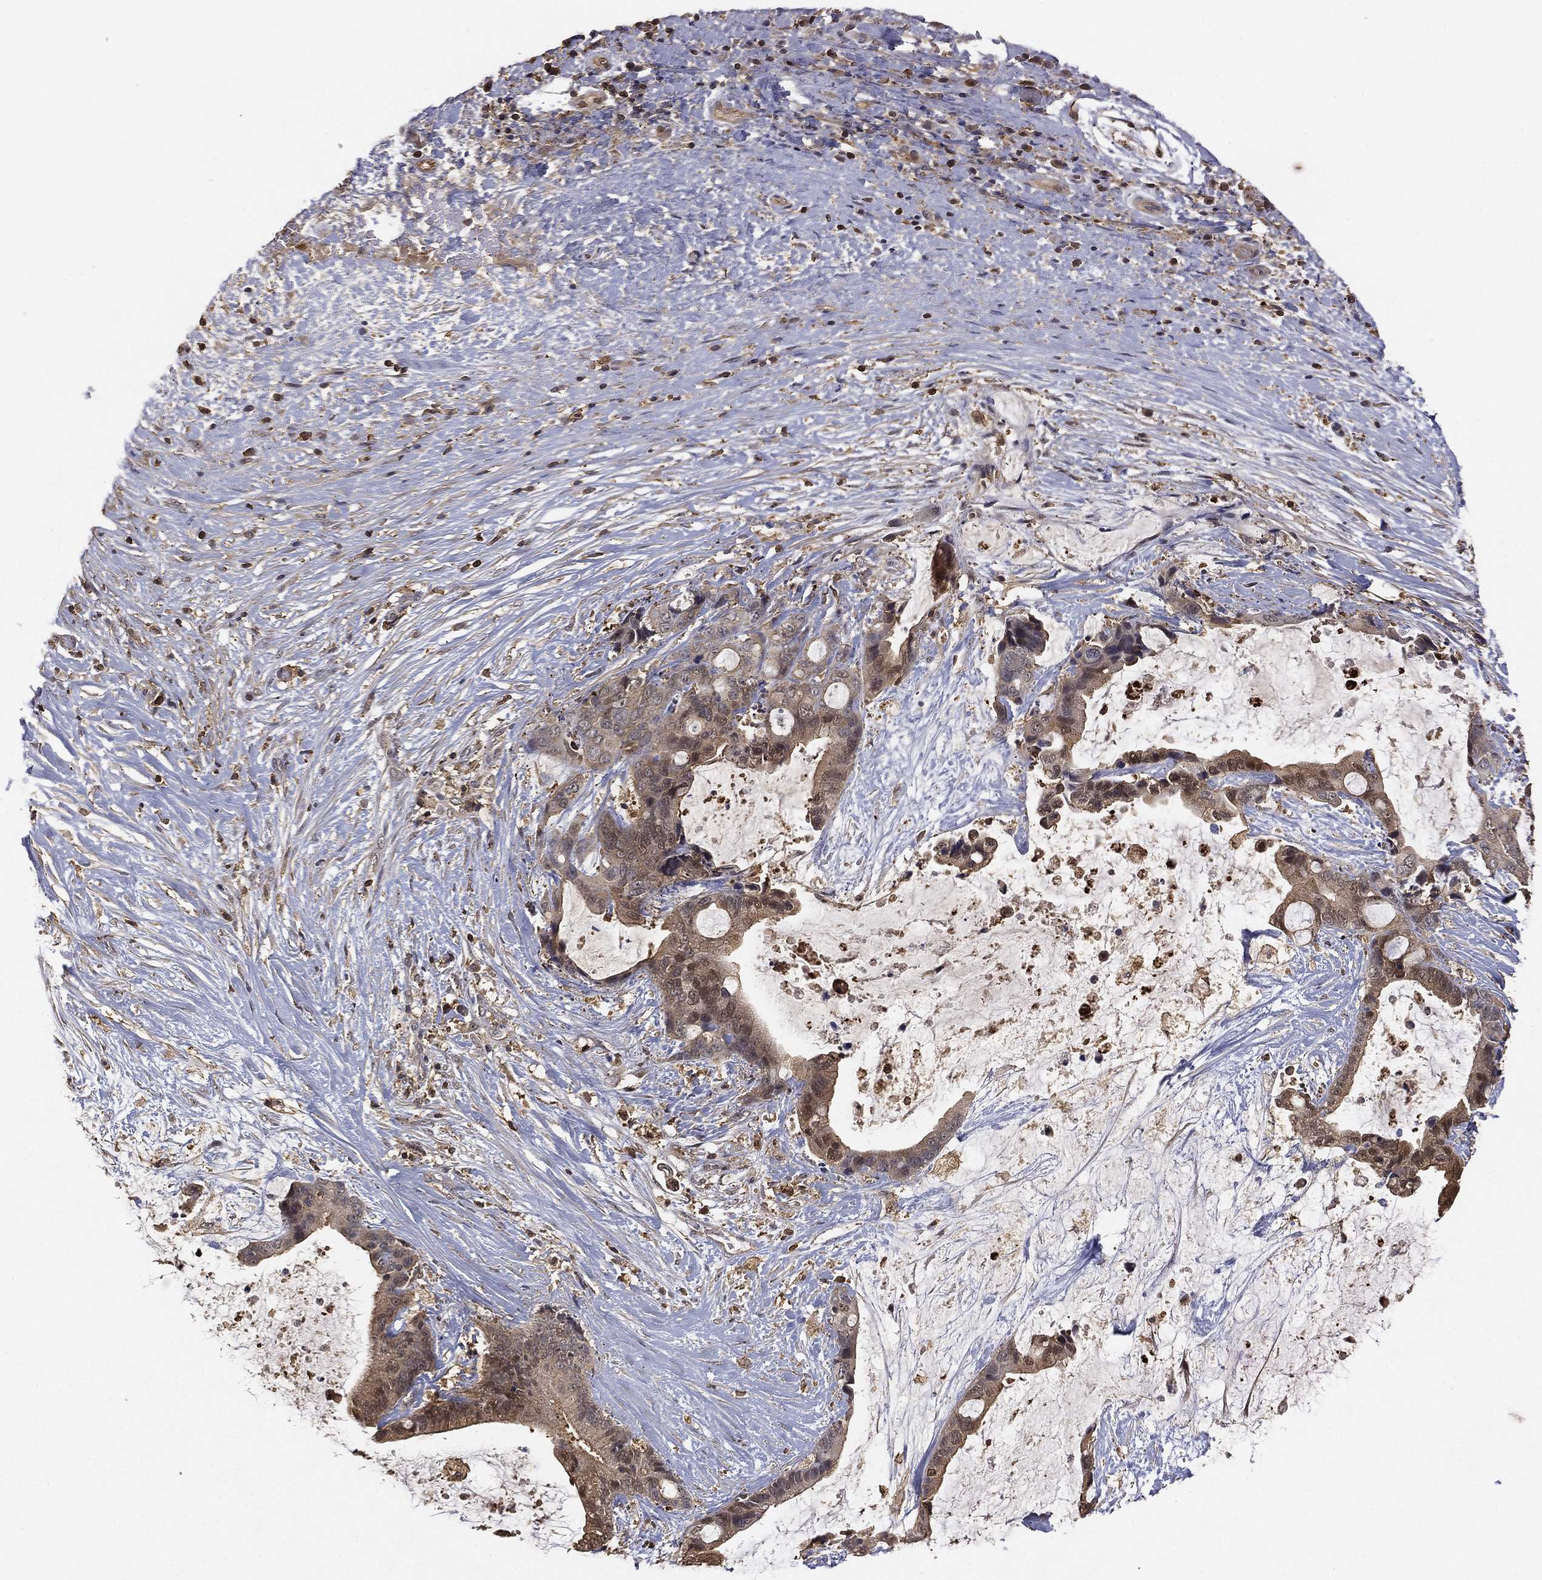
{"staining": {"intensity": "weak", "quantity": "<25%", "location": "cytoplasmic/membranous"}, "tissue": "liver cancer", "cell_type": "Tumor cells", "image_type": "cancer", "snomed": [{"axis": "morphology", "description": "Cholangiocarcinoma"}, {"axis": "topography", "description": "Liver"}], "caption": "High magnification brightfield microscopy of liver cancer (cholangiocarcinoma) stained with DAB (3,3'-diaminobenzidine) (brown) and counterstained with hematoxylin (blue): tumor cells show no significant positivity.", "gene": "CRYL1", "patient": {"sex": "female", "age": 73}}